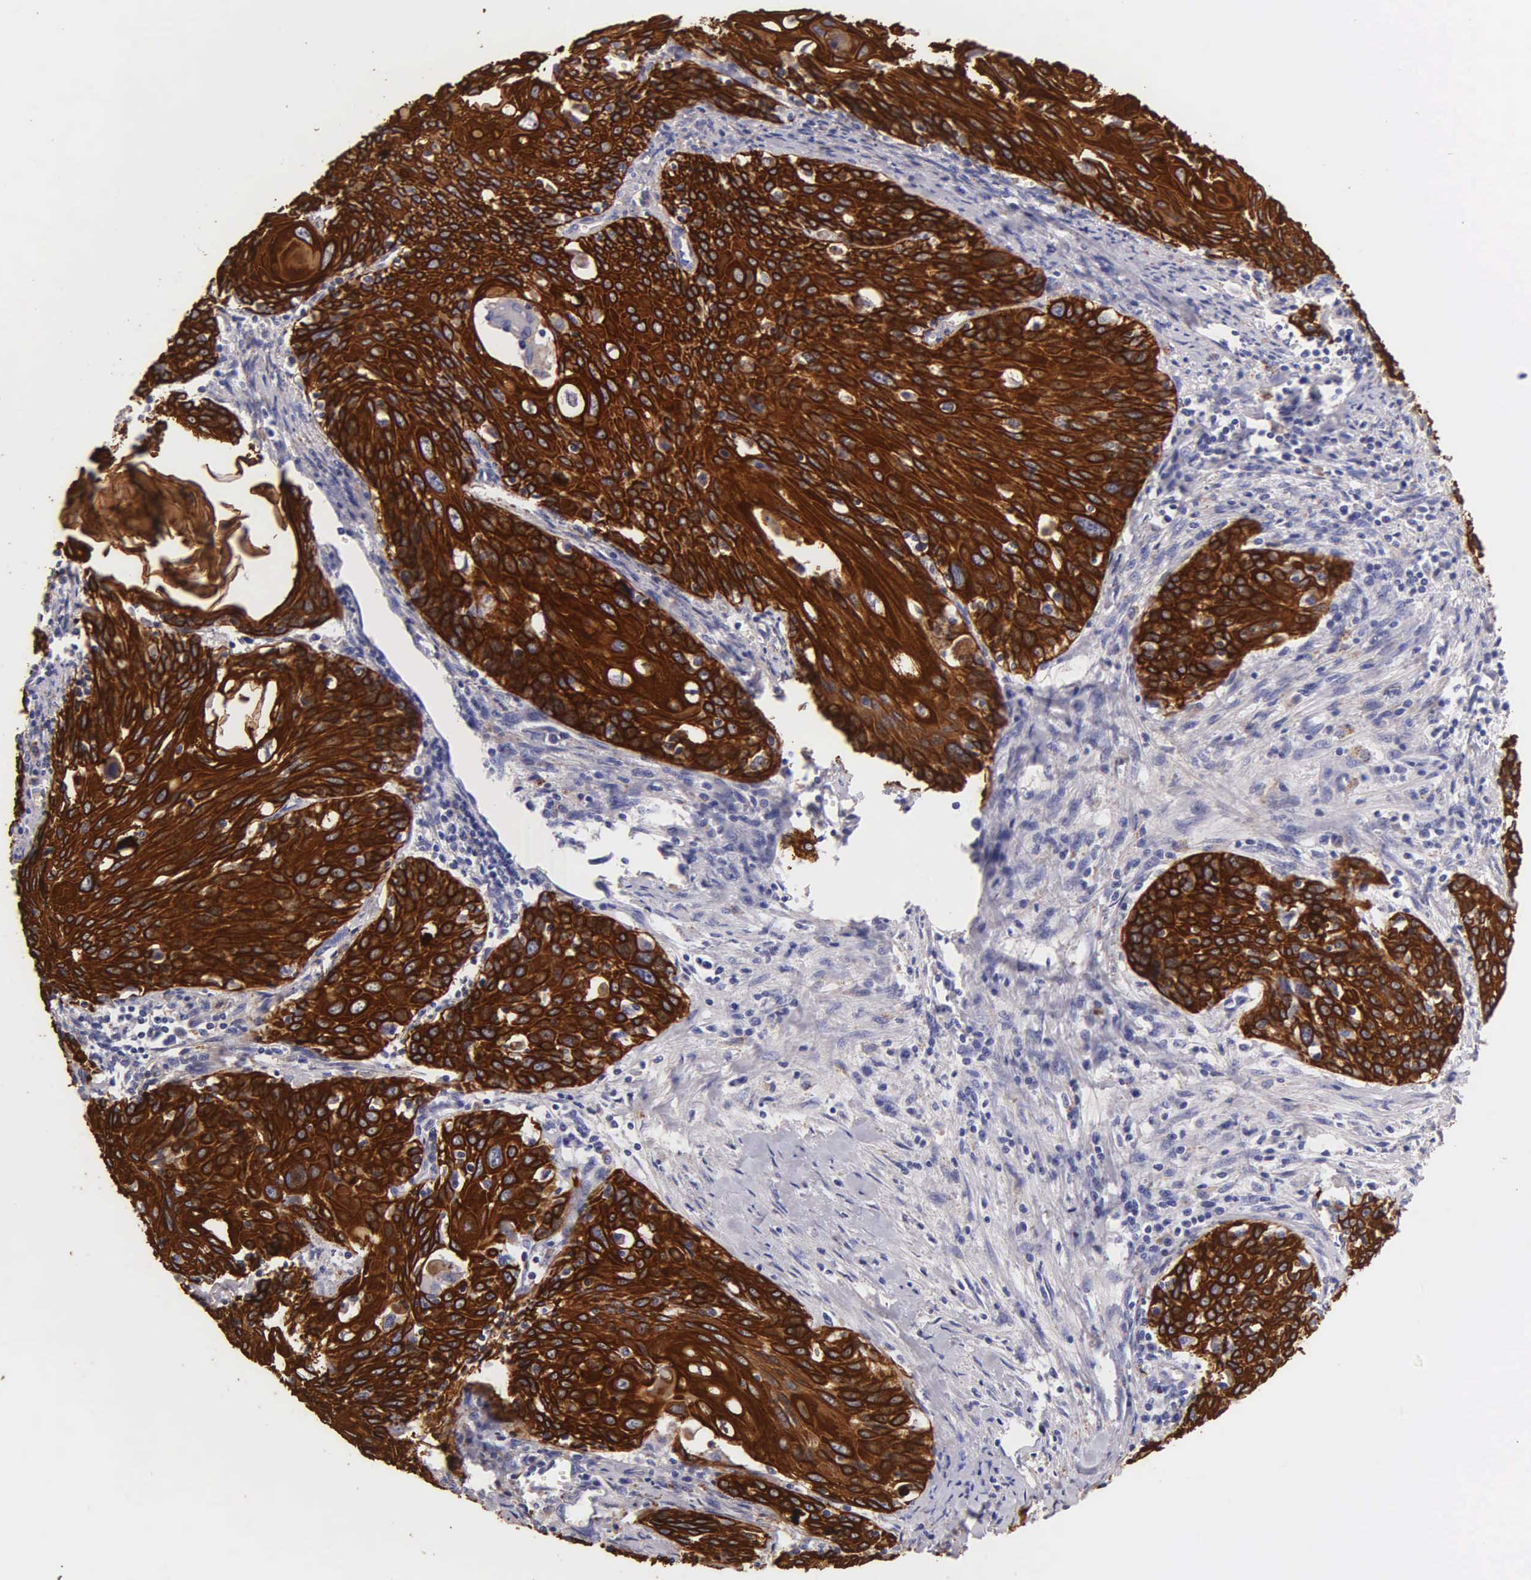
{"staining": {"intensity": "strong", "quantity": ">75%", "location": "cytoplasmic/membranous"}, "tissue": "cervical cancer", "cell_type": "Tumor cells", "image_type": "cancer", "snomed": [{"axis": "morphology", "description": "Squamous cell carcinoma, NOS"}, {"axis": "topography", "description": "Cervix"}], "caption": "Immunohistochemistry (IHC) micrograph of human cervical squamous cell carcinoma stained for a protein (brown), which displays high levels of strong cytoplasmic/membranous expression in about >75% of tumor cells.", "gene": "KRT17", "patient": {"sex": "female", "age": 54}}